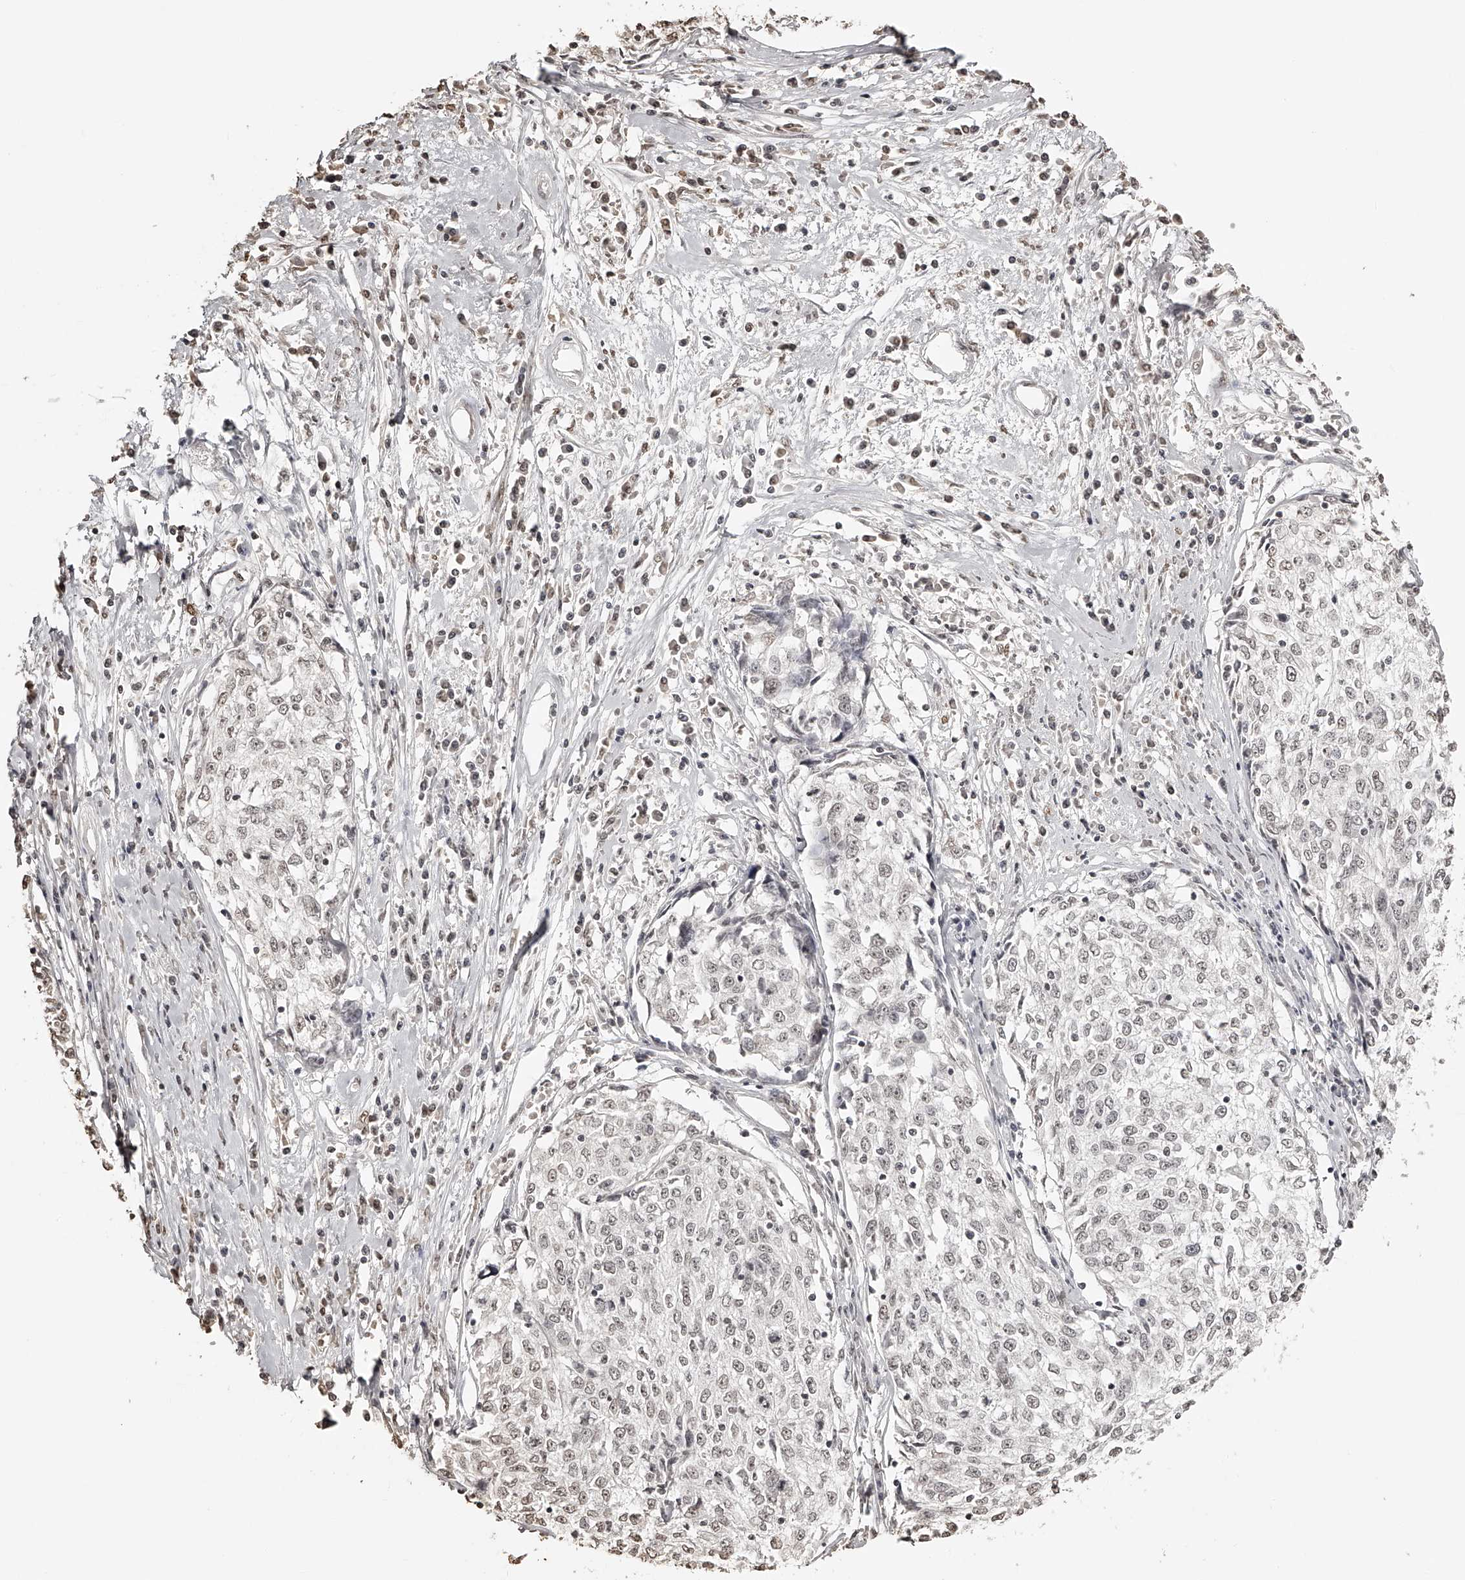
{"staining": {"intensity": "weak", "quantity": ">75%", "location": "nuclear"}, "tissue": "cervical cancer", "cell_type": "Tumor cells", "image_type": "cancer", "snomed": [{"axis": "morphology", "description": "Squamous cell carcinoma, NOS"}, {"axis": "topography", "description": "Cervix"}], "caption": "The image shows a brown stain indicating the presence of a protein in the nuclear of tumor cells in cervical squamous cell carcinoma.", "gene": "ZNF503", "patient": {"sex": "female", "age": 57}}